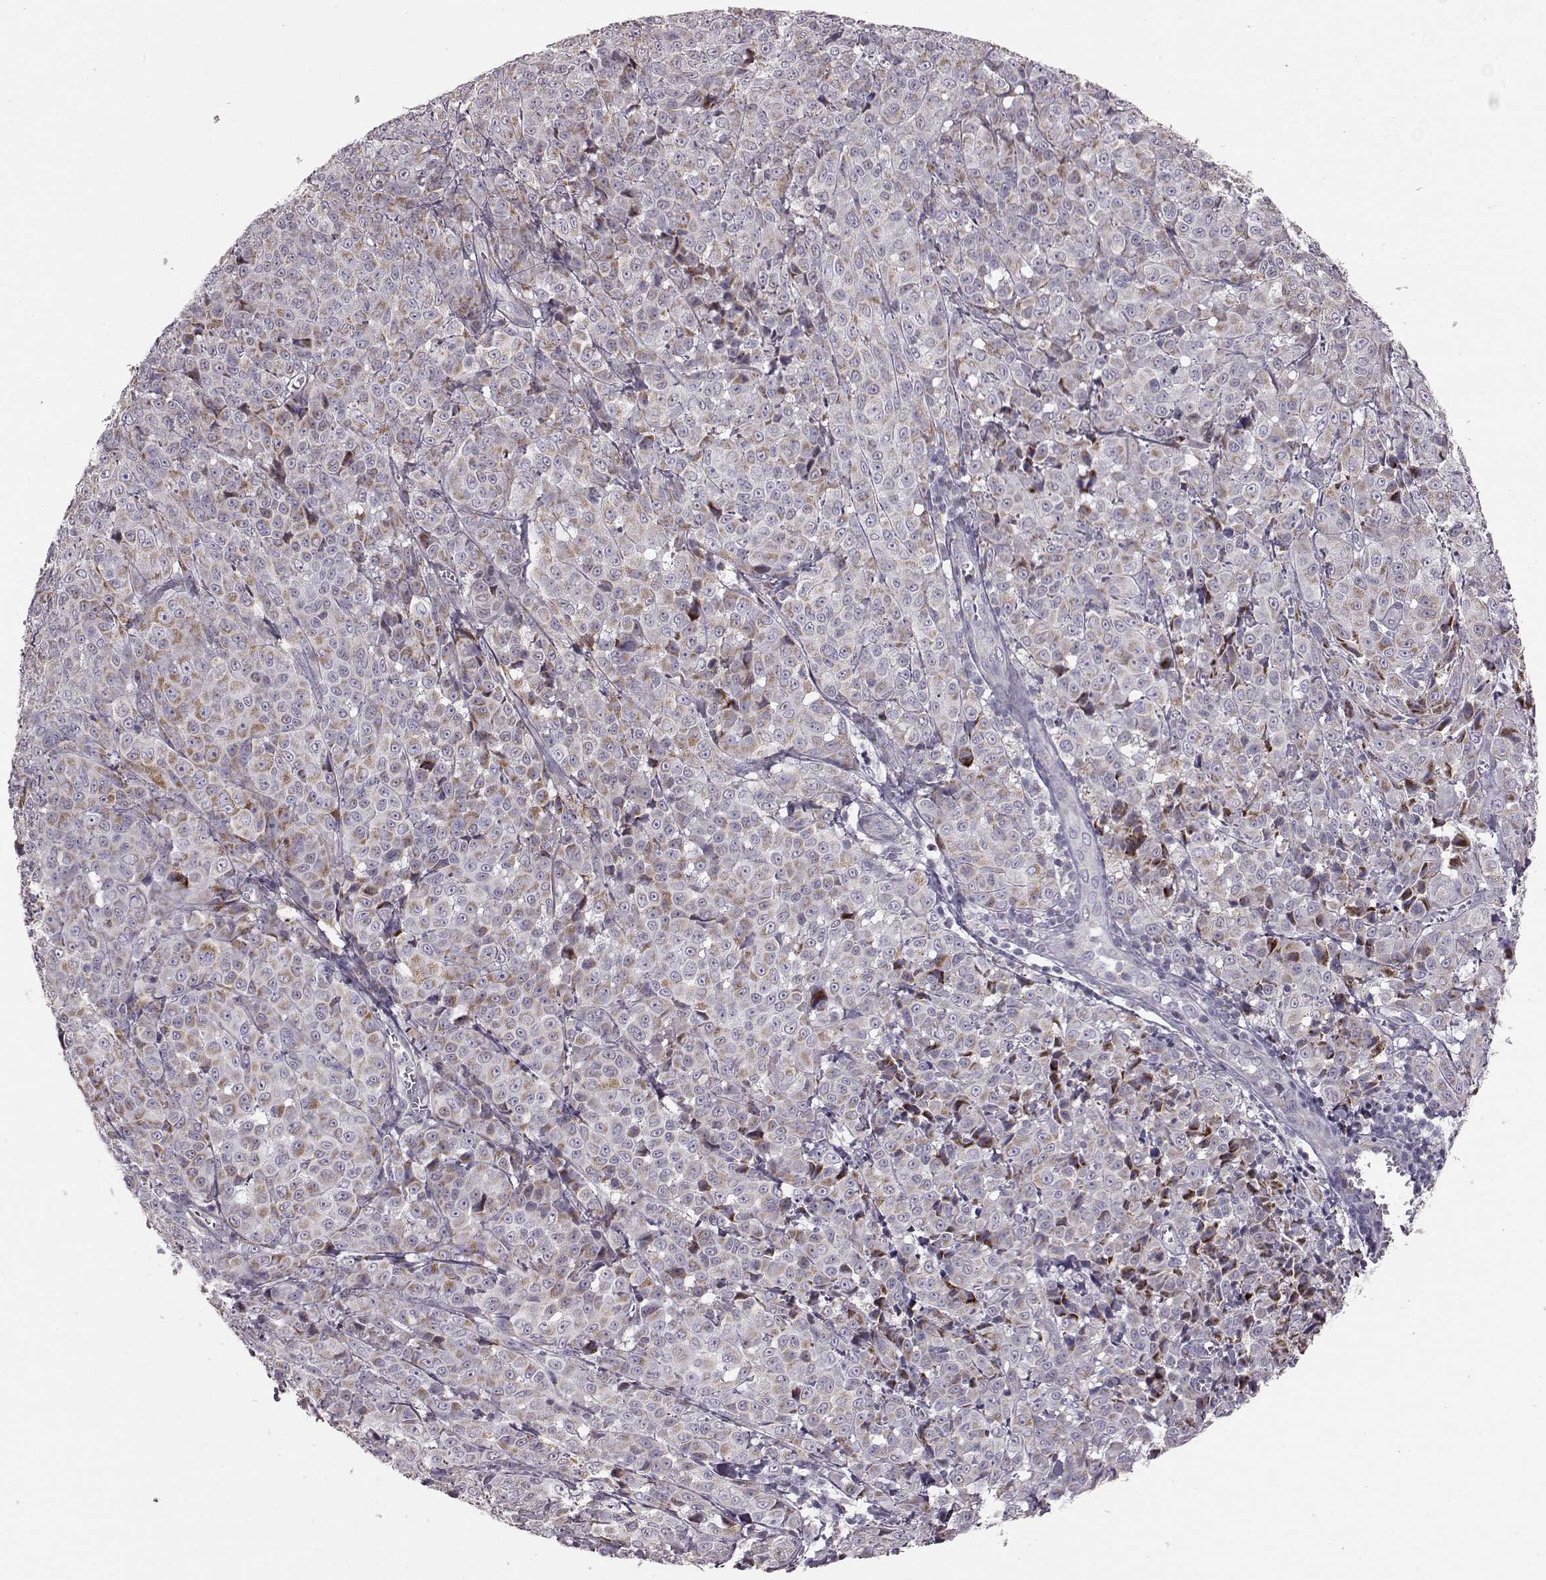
{"staining": {"intensity": "moderate", "quantity": ">75%", "location": "cytoplasmic/membranous"}, "tissue": "melanoma", "cell_type": "Tumor cells", "image_type": "cancer", "snomed": [{"axis": "morphology", "description": "Malignant melanoma, NOS"}, {"axis": "topography", "description": "Skin"}], "caption": "A histopathology image of malignant melanoma stained for a protein displays moderate cytoplasmic/membranous brown staining in tumor cells.", "gene": "ATP5MF", "patient": {"sex": "male", "age": 89}}